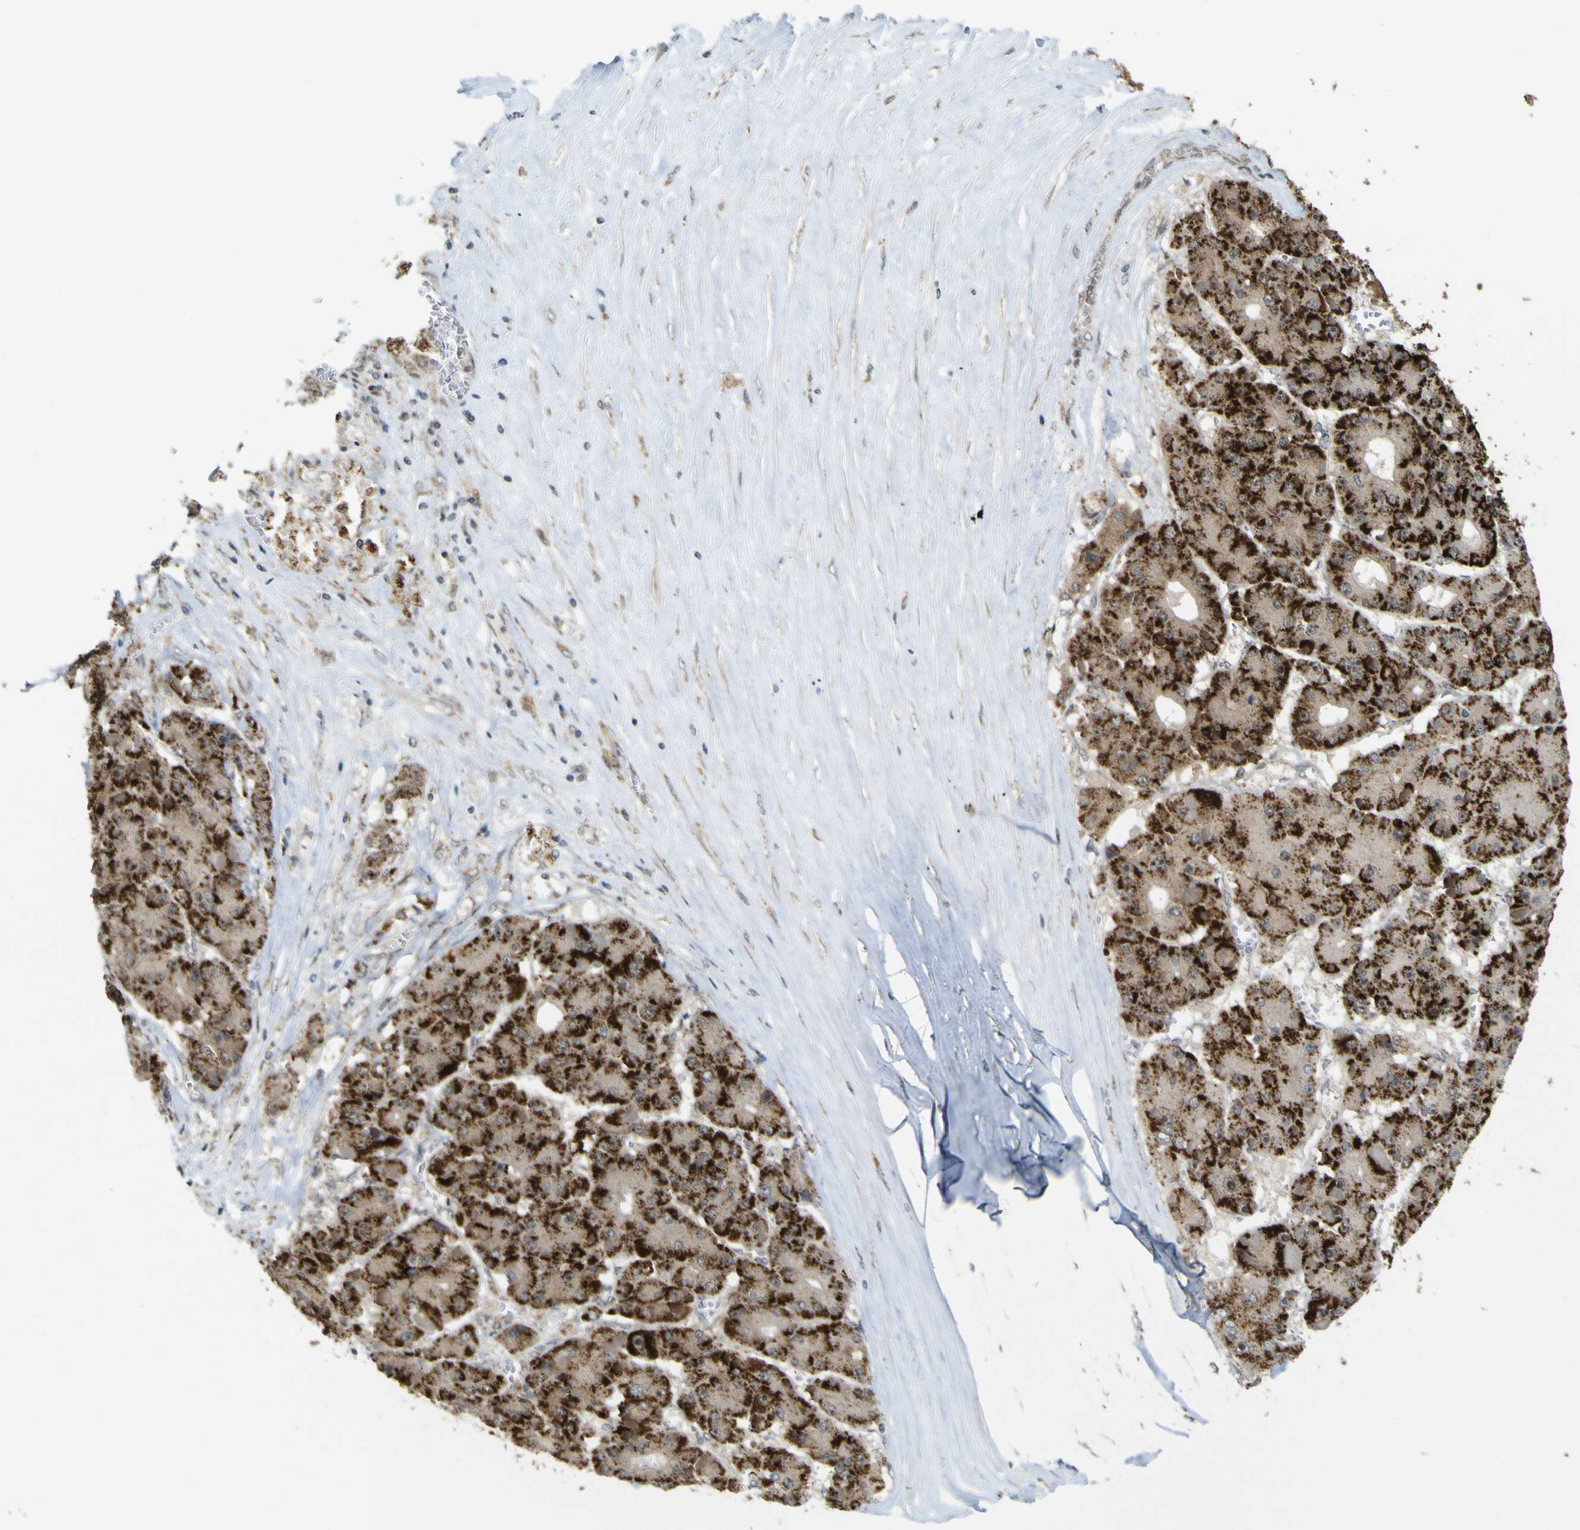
{"staining": {"intensity": "strong", "quantity": ">75%", "location": "cytoplasmic/membranous"}, "tissue": "liver cancer", "cell_type": "Tumor cells", "image_type": "cancer", "snomed": [{"axis": "morphology", "description": "Carcinoma, Hepatocellular, NOS"}, {"axis": "topography", "description": "Liver"}], "caption": "Approximately >75% of tumor cells in human liver cancer (hepatocellular carcinoma) display strong cytoplasmic/membranous protein expression as visualized by brown immunohistochemical staining.", "gene": "ACBD5", "patient": {"sex": "female", "age": 73}}